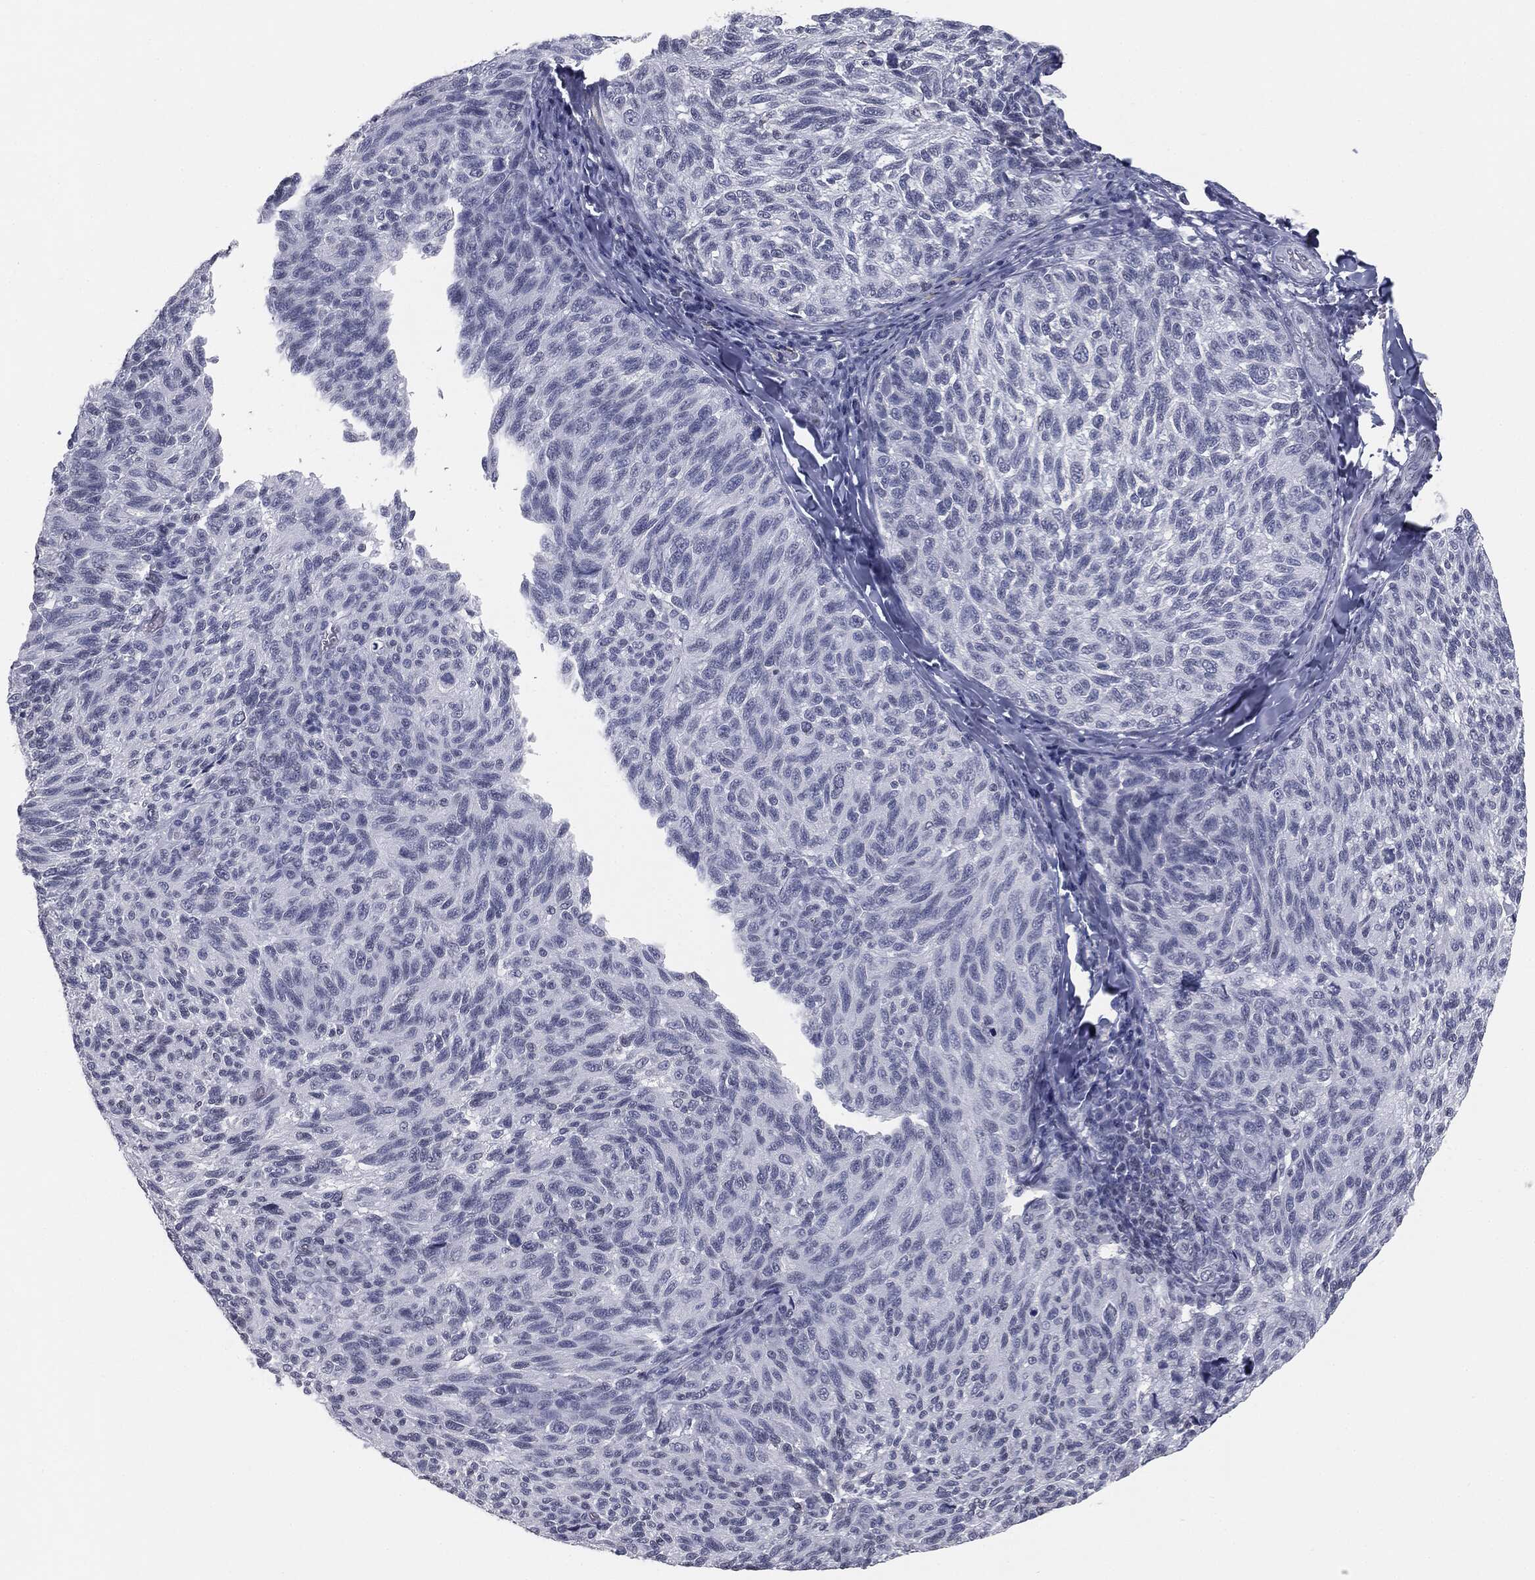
{"staining": {"intensity": "negative", "quantity": "none", "location": "none"}, "tissue": "melanoma", "cell_type": "Tumor cells", "image_type": "cancer", "snomed": [{"axis": "morphology", "description": "Malignant melanoma, NOS"}, {"axis": "topography", "description": "Skin"}], "caption": "Tumor cells are negative for protein expression in human malignant melanoma.", "gene": "ALDOB", "patient": {"sex": "female", "age": 73}}